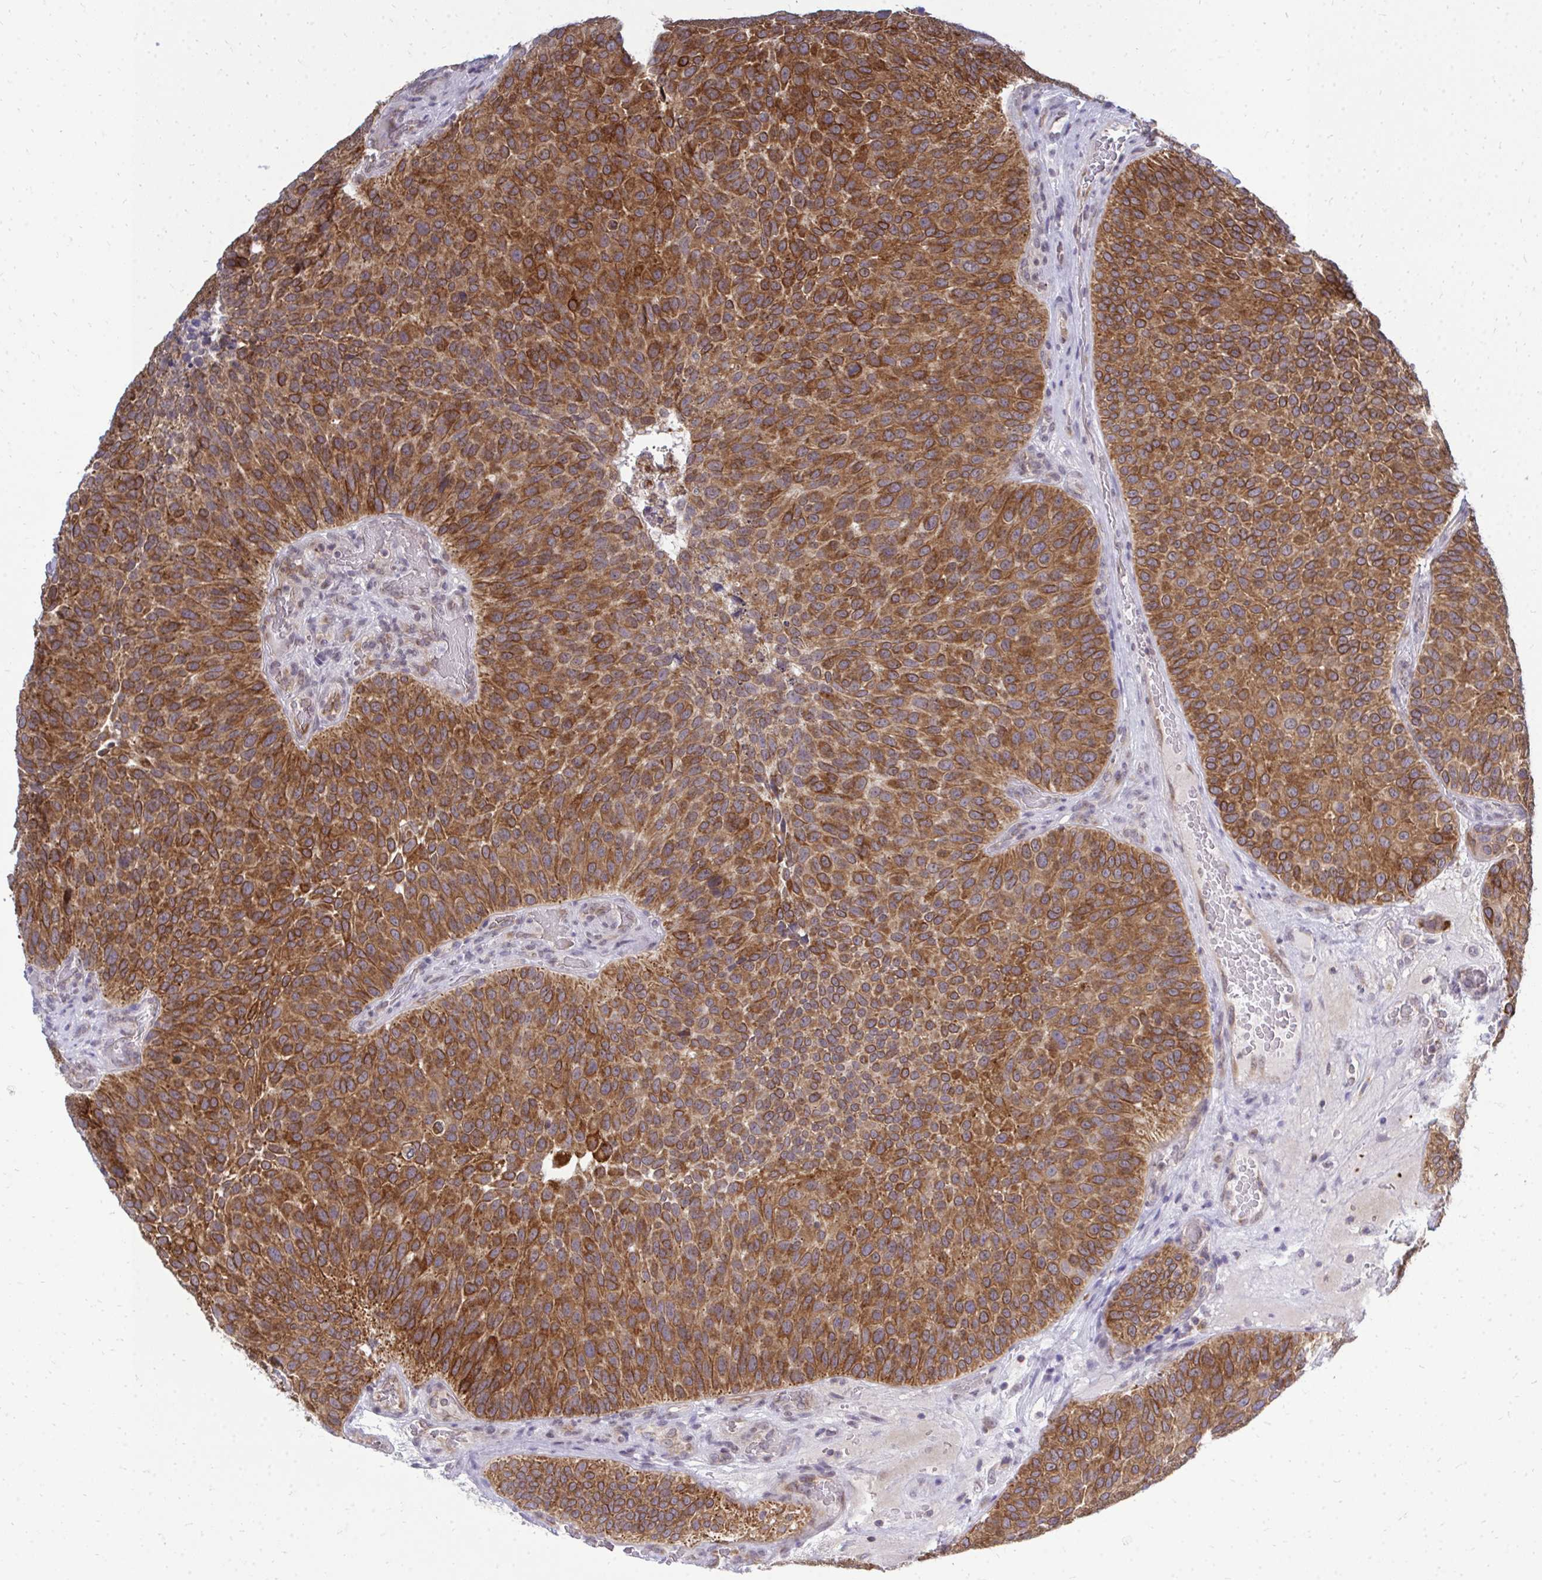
{"staining": {"intensity": "strong", "quantity": ">75%", "location": "cytoplasmic/membranous"}, "tissue": "urothelial cancer", "cell_type": "Tumor cells", "image_type": "cancer", "snomed": [{"axis": "morphology", "description": "Urothelial carcinoma, Low grade"}, {"axis": "topography", "description": "Urinary bladder"}], "caption": "Brown immunohistochemical staining in low-grade urothelial carcinoma reveals strong cytoplasmic/membranous staining in about >75% of tumor cells.", "gene": "ACSL5", "patient": {"sex": "male", "age": 76}}